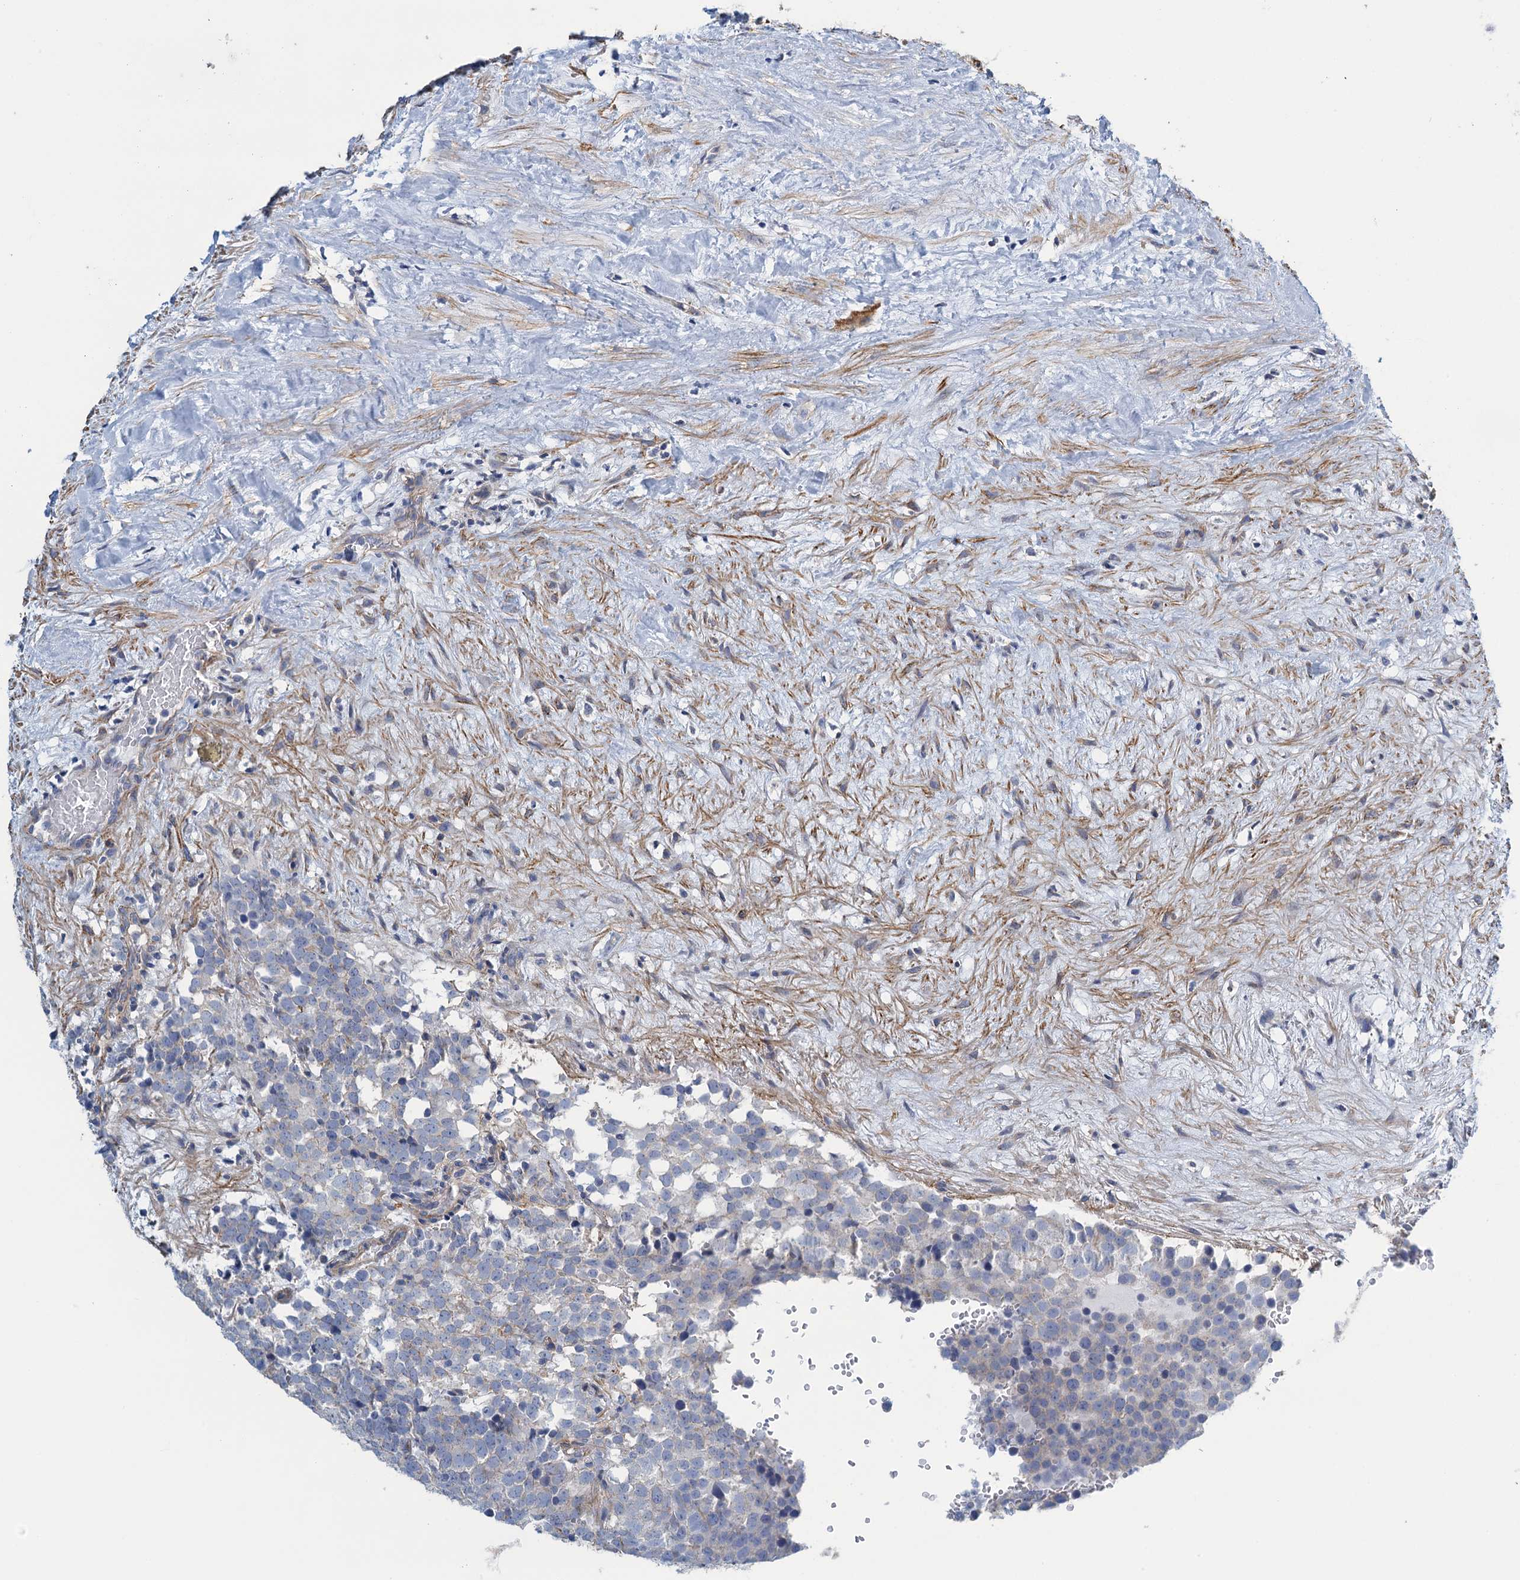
{"staining": {"intensity": "negative", "quantity": "none", "location": "none"}, "tissue": "testis cancer", "cell_type": "Tumor cells", "image_type": "cancer", "snomed": [{"axis": "morphology", "description": "Seminoma, NOS"}, {"axis": "topography", "description": "Testis"}], "caption": "An immunohistochemistry micrograph of testis cancer (seminoma) is shown. There is no staining in tumor cells of testis cancer (seminoma).", "gene": "PROSER2", "patient": {"sex": "male", "age": 71}}